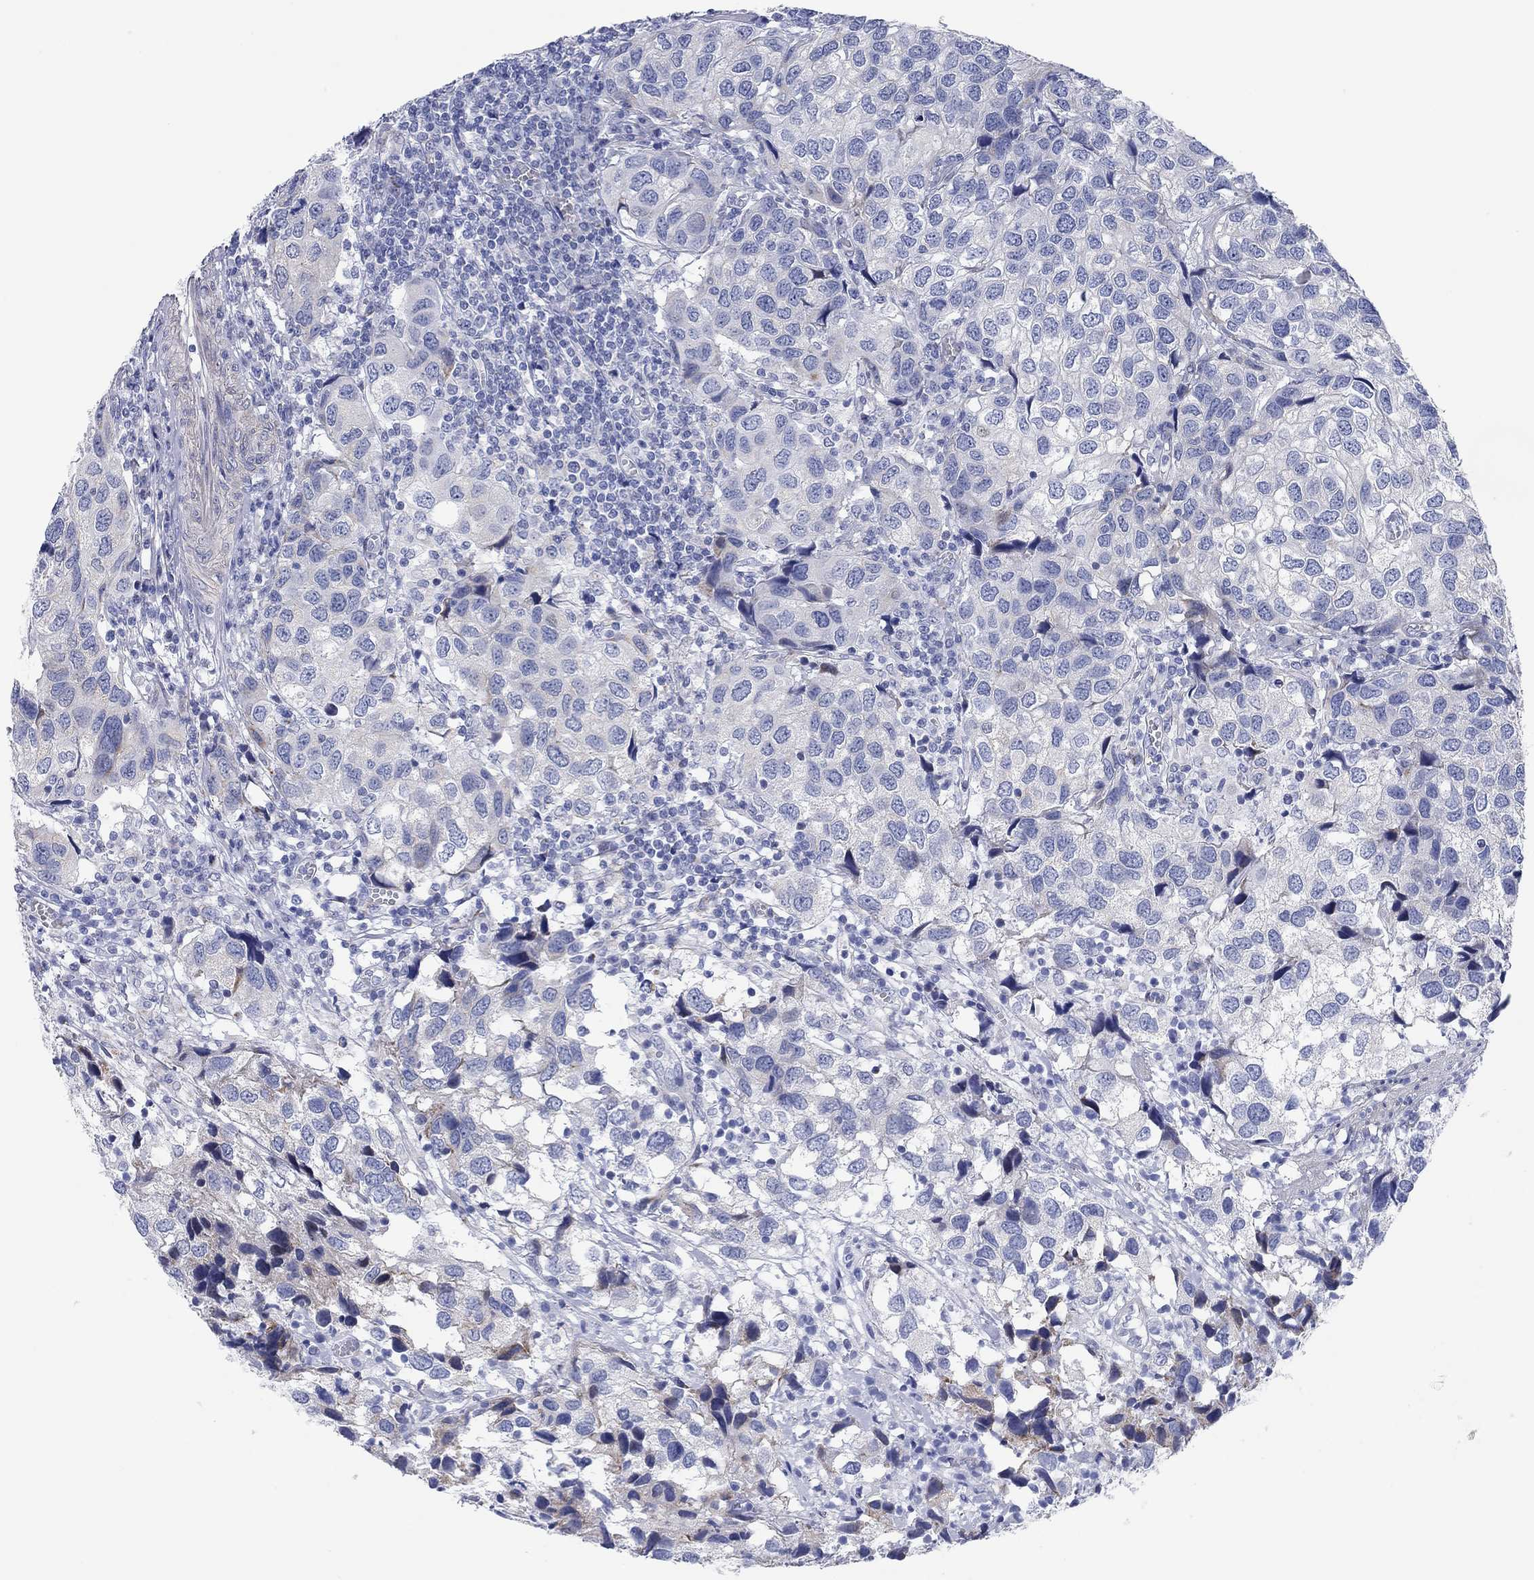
{"staining": {"intensity": "moderate", "quantity": "<25%", "location": "cytoplasmic/membranous"}, "tissue": "urothelial cancer", "cell_type": "Tumor cells", "image_type": "cancer", "snomed": [{"axis": "morphology", "description": "Urothelial carcinoma, High grade"}, {"axis": "topography", "description": "Urinary bladder"}], "caption": "There is low levels of moderate cytoplasmic/membranous expression in tumor cells of high-grade urothelial carcinoma, as demonstrated by immunohistochemical staining (brown color).", "gene": "CHI3L2", "patient": {"sex": "male", "age": 79}}